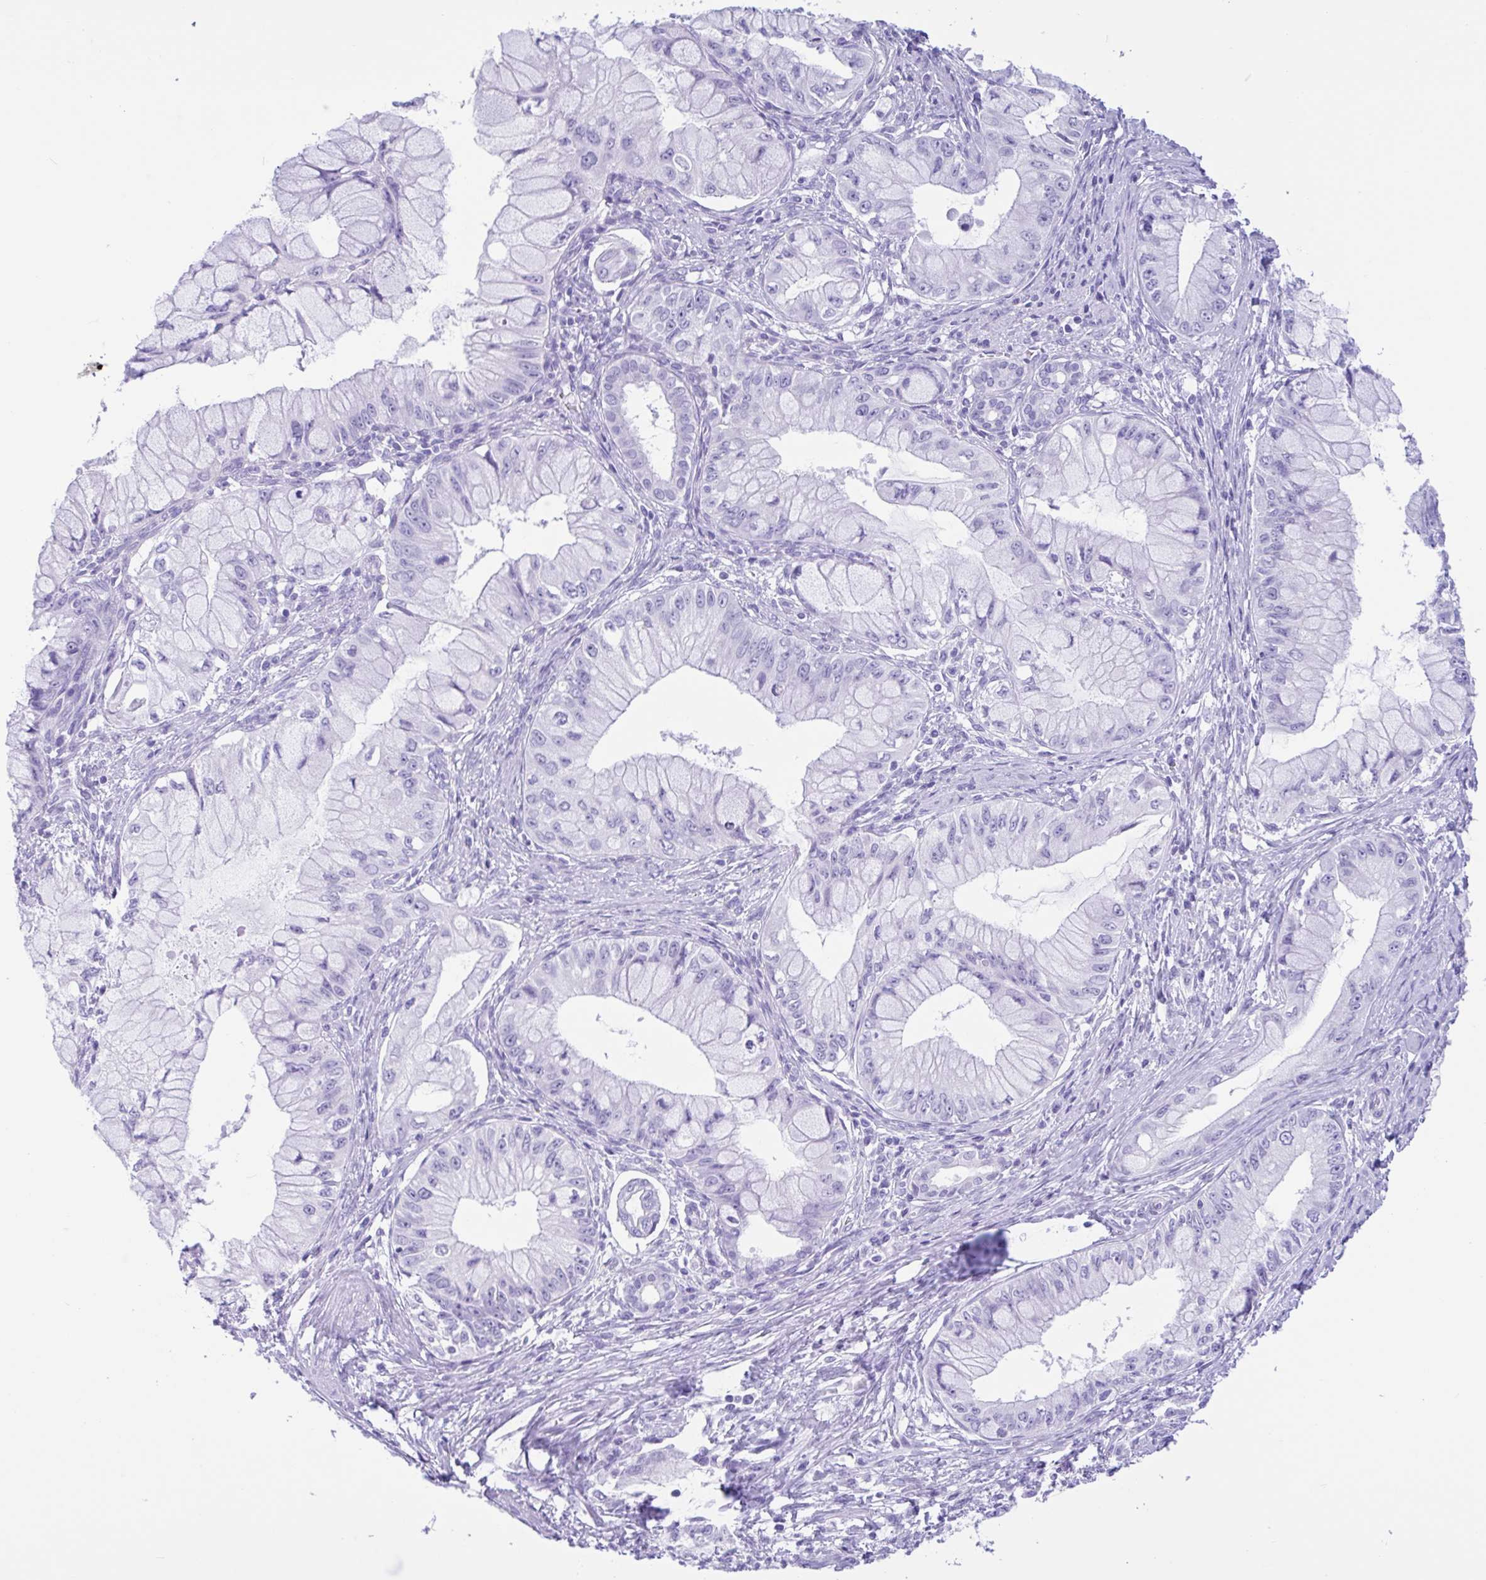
{"staining": {"intensity": "negative", "quantity": "none", "location": "none"}, "tissue": "pancreatic cancer", "cell_type": "Tumor cells", "image_type": "cancer", "snomed": [{"axis": "morphology", "description": "Adenocarcinoma, NOS"}, {"axis": "topography", "description": "Pancreas"}], "caption": "Tumor cells show no significant protein staining in pancreatic cancer. The staining was performed using DAB (3,3'-diaminobenzidine) to visualize the protein expression in brown, while the nuclei were stained in blue with hematoxylin (Magnification: 20x).", "gene": "OR4N4", "patient": {"sex": "male", "age": 48}}